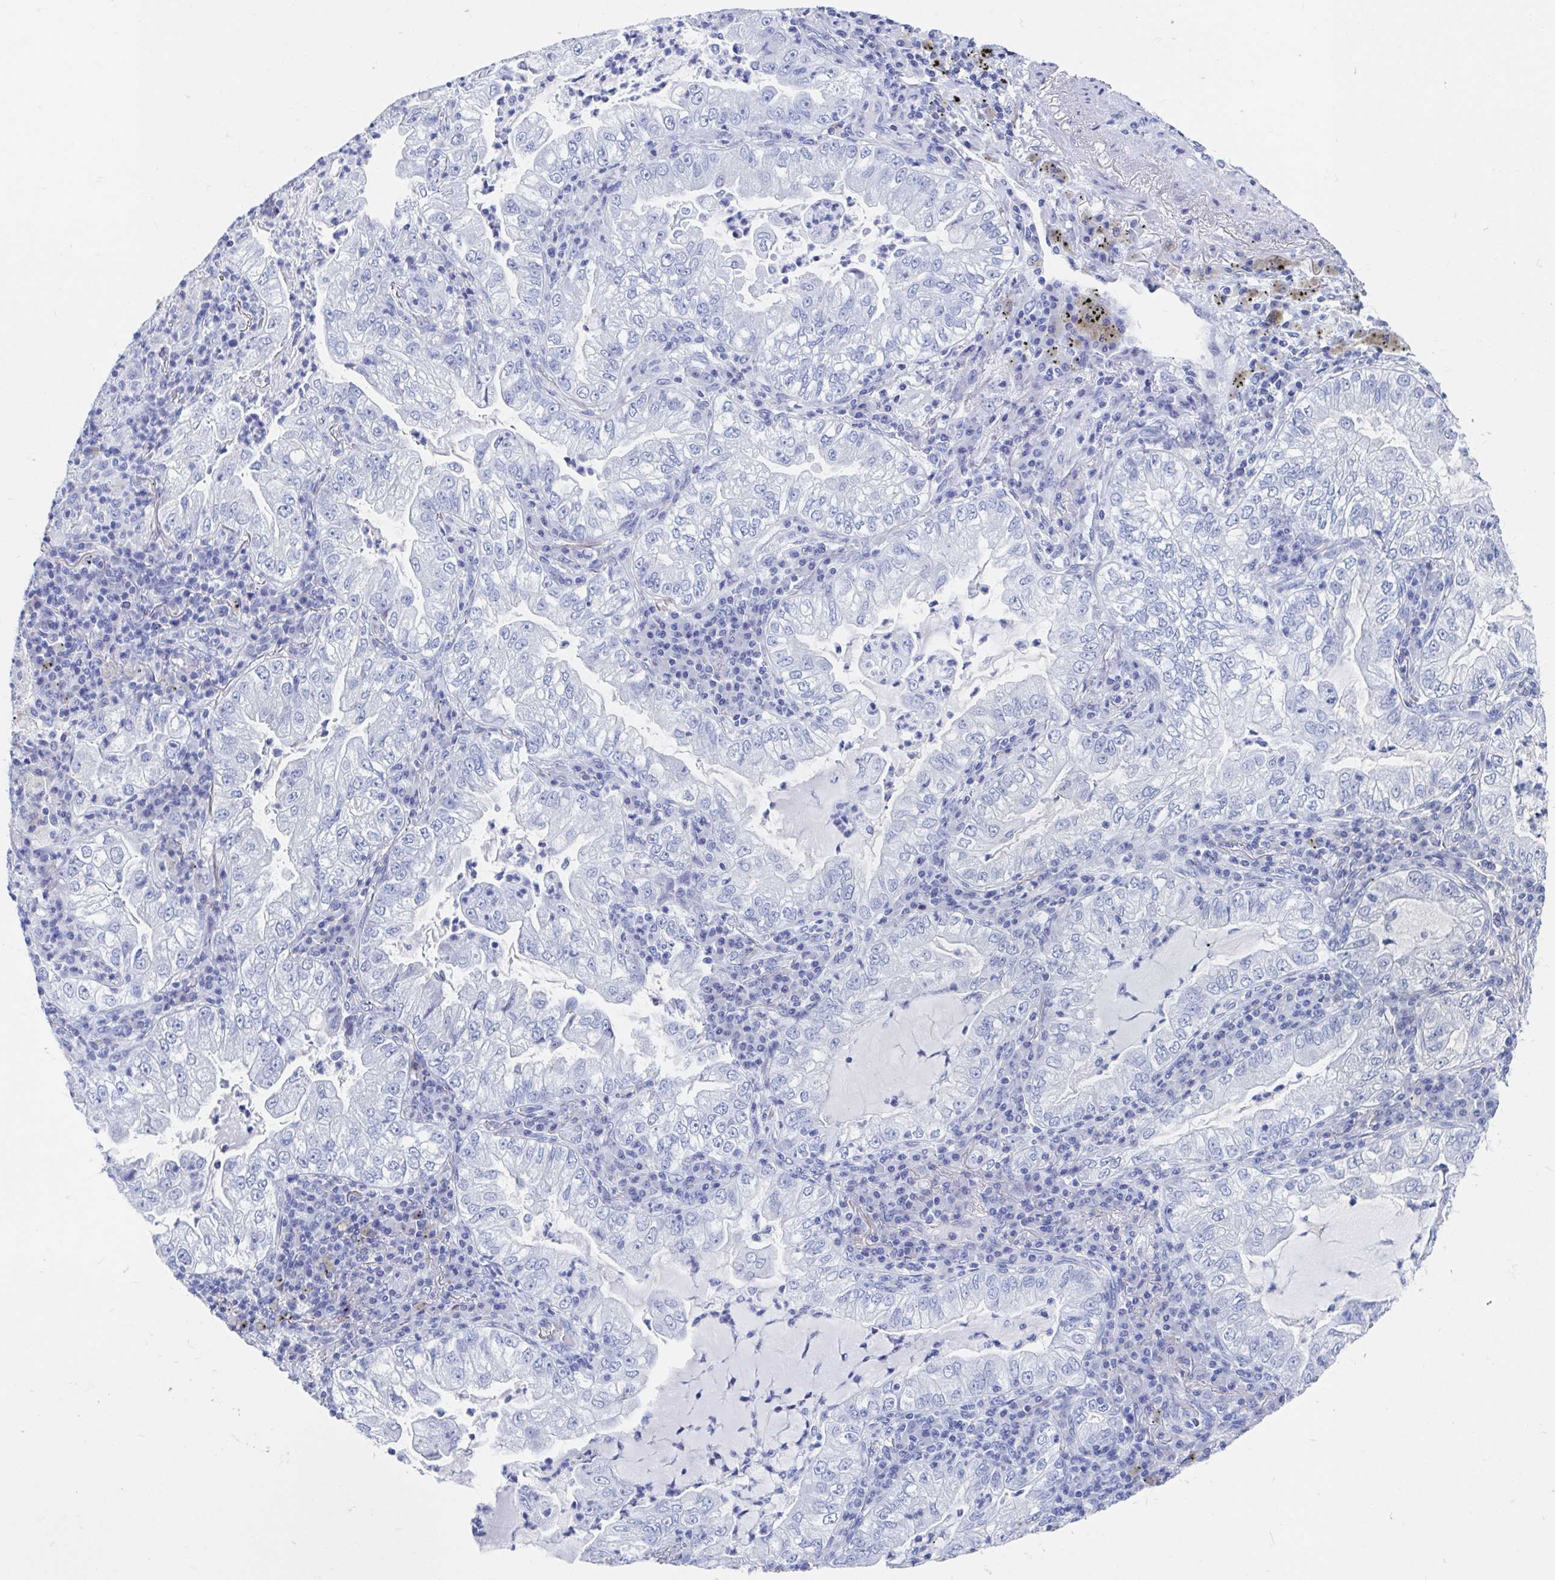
{"staining": {"intensity": "negative", "quantity": "none", "location": "none"}, "tissue": "lung cancer", "cell_type": "Tumor cells", "image_type": "cancer", "snomed": [{"axis": "morphology", "description": "Adenocarcinoma, NOS"}, {"axis": "topography", "description": "Lung"}], "caption": "This is an IHC photomicrograph of human lung cancer. There is no staining in tumor cells.", "gene": "SHCBP1L", "patient": {"sex": "female", "age": 73}}